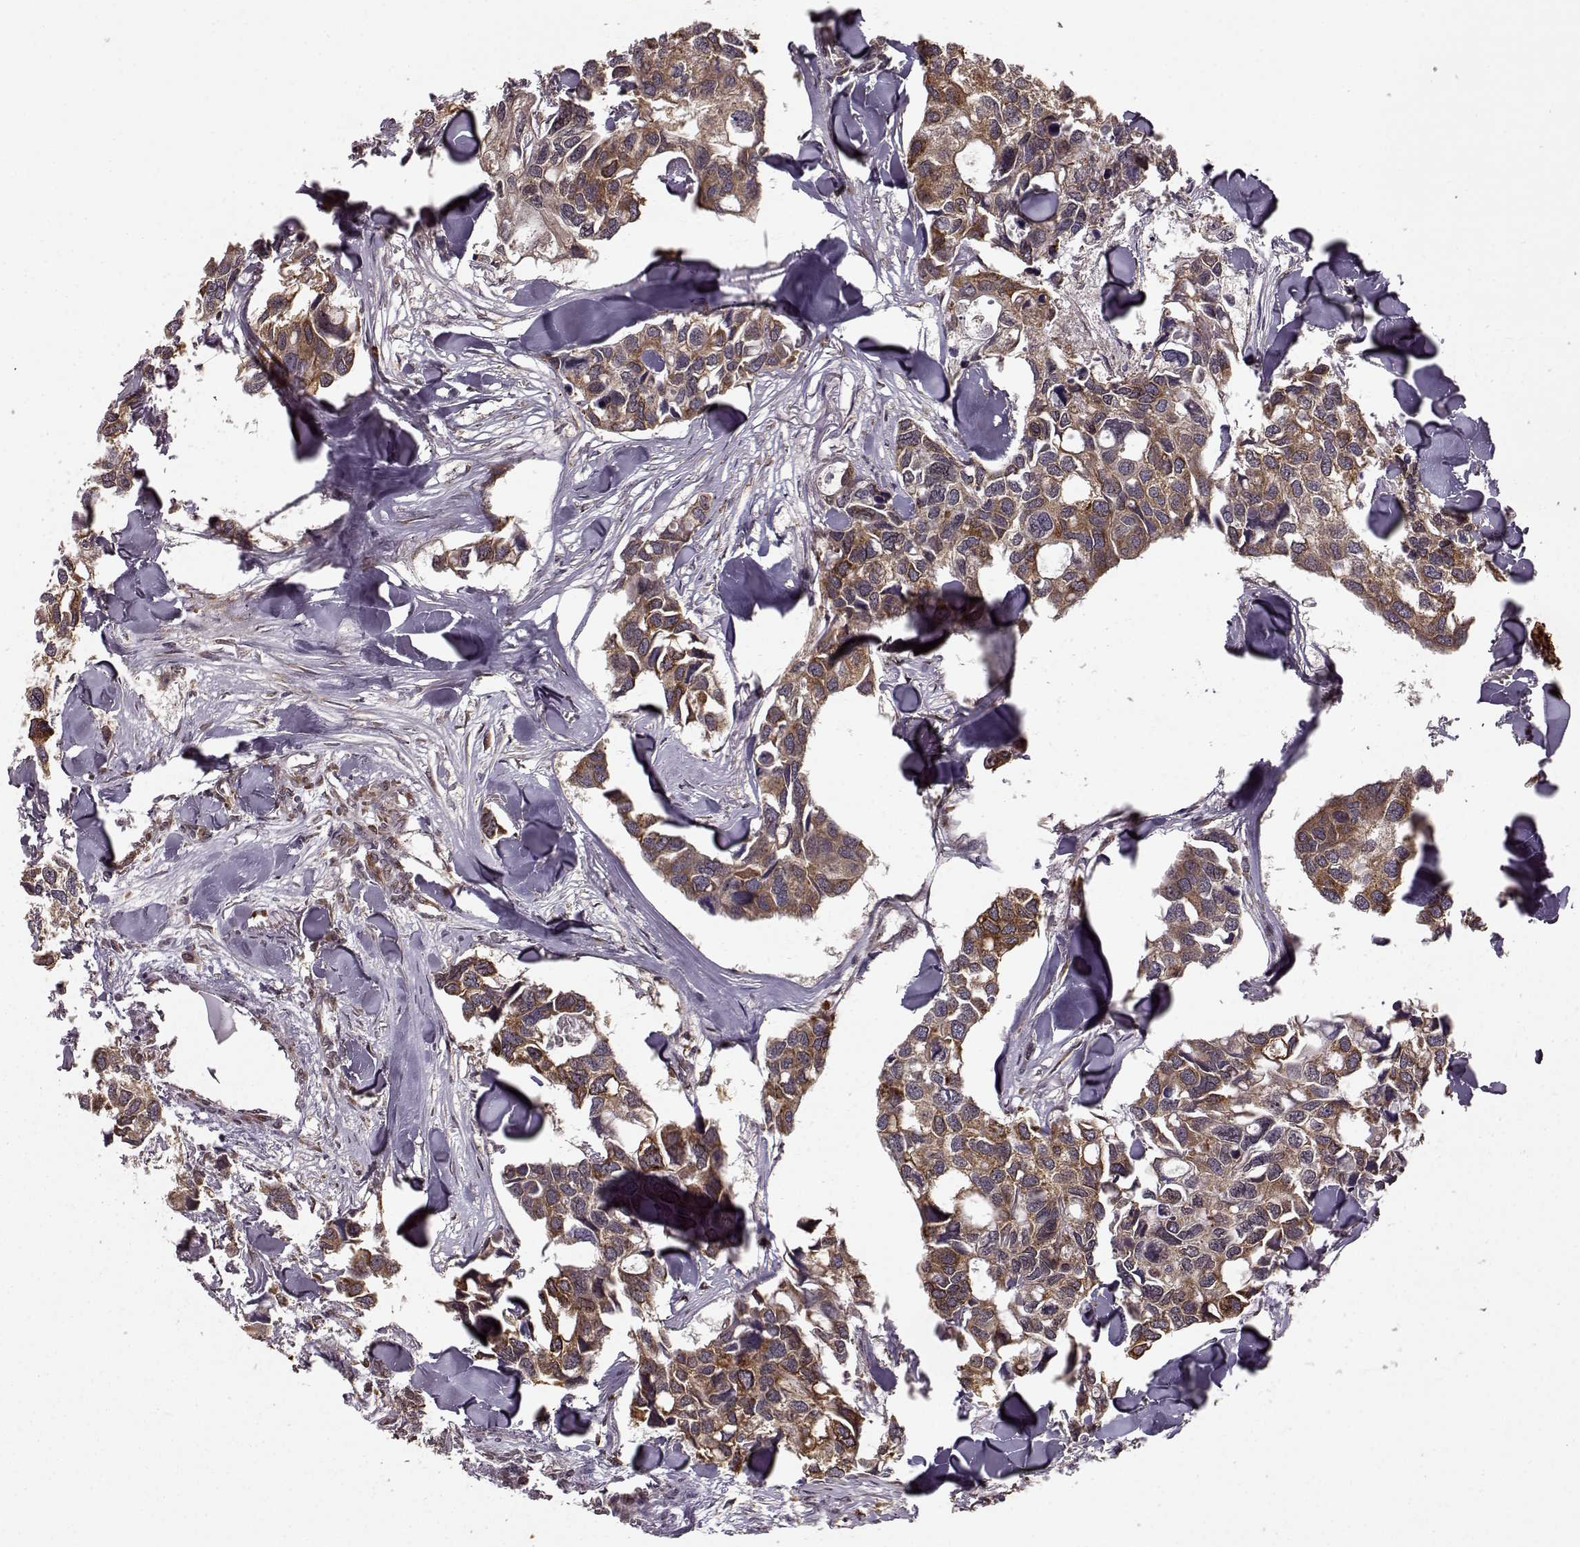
{"staining": {"intensity": "moderate", "quantity": ">75%", "location": "cytoplasmic/membranous"}, "tissue": "breast cancer", "cell_type": "Tumor cells", "image_type": "cancer", "snomed": [{"axis": "morphology", "description": "Duct carcinoma"}, {"axis": "topography", "description": "Breast"}], "caption": "The micrograph reveals immunohistochemical staining of breast invasive ductal carcinoma. There is moderate cytoplasmic/membranous expression is identified in approximately >75% of tumor cells.", "gene": "YIPF5", "patient": {"sex": "female", "age": 83}}